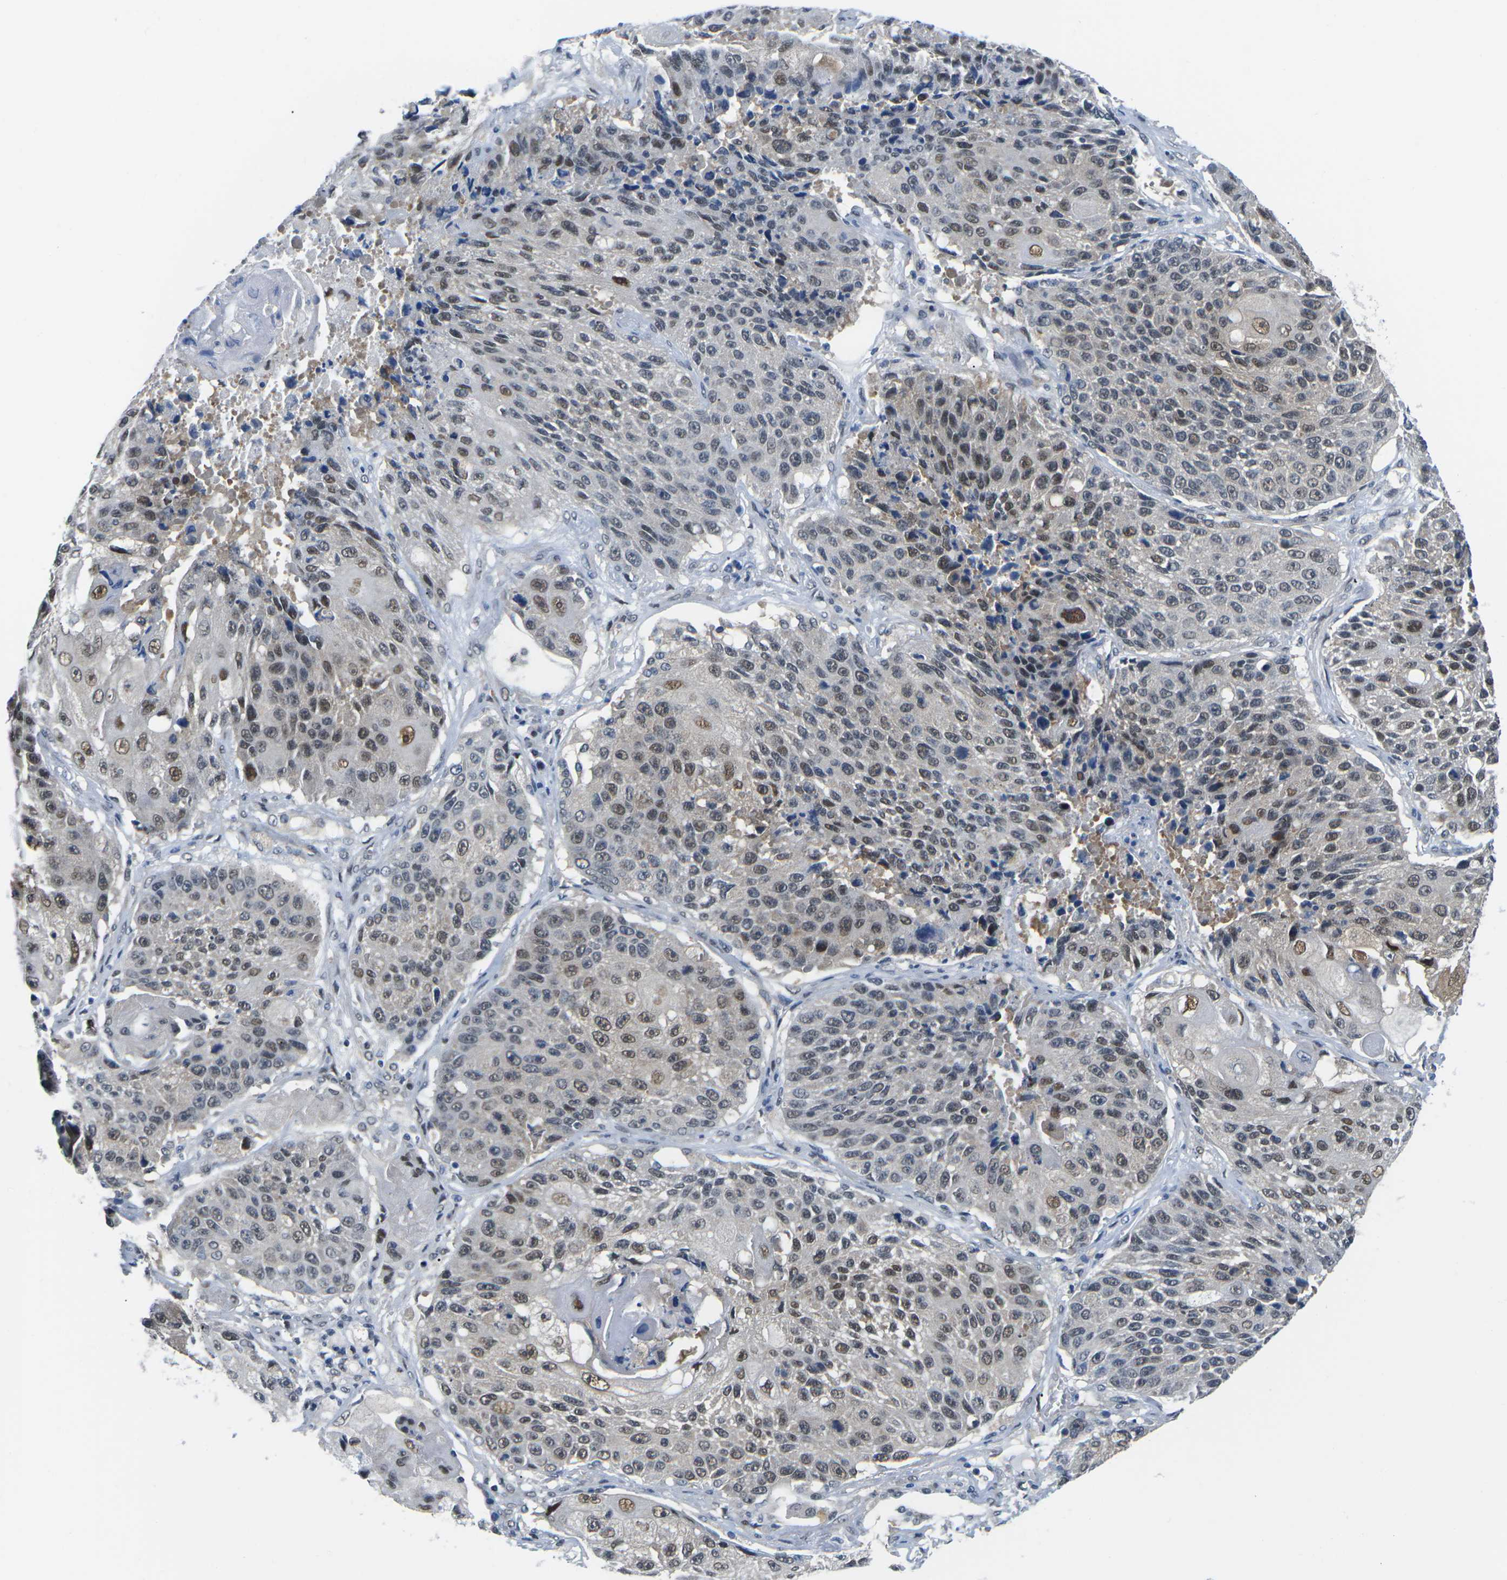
{"staining": {"intensity": "moderate", "quantity": ">75%", "location": "nuclear"}, "tissue": "lung cancer", "cell_type": "Tumor cells", "image_type": "cancer", "snomed": [{"axis": "morphology", "description": "Squamous cell carcinoma, NOS"}, {"axis": "topography", "description": "Lung"}], "caption": "Immunohistochemistry (IHC) histopathology image of lung cancer stained for a protein (brown), which displays medium levels of moderate nuclear expression in approximately >75% of tumor cells.", "gene": "UBA7", "patient": {"sex": "male", "age": 61}}